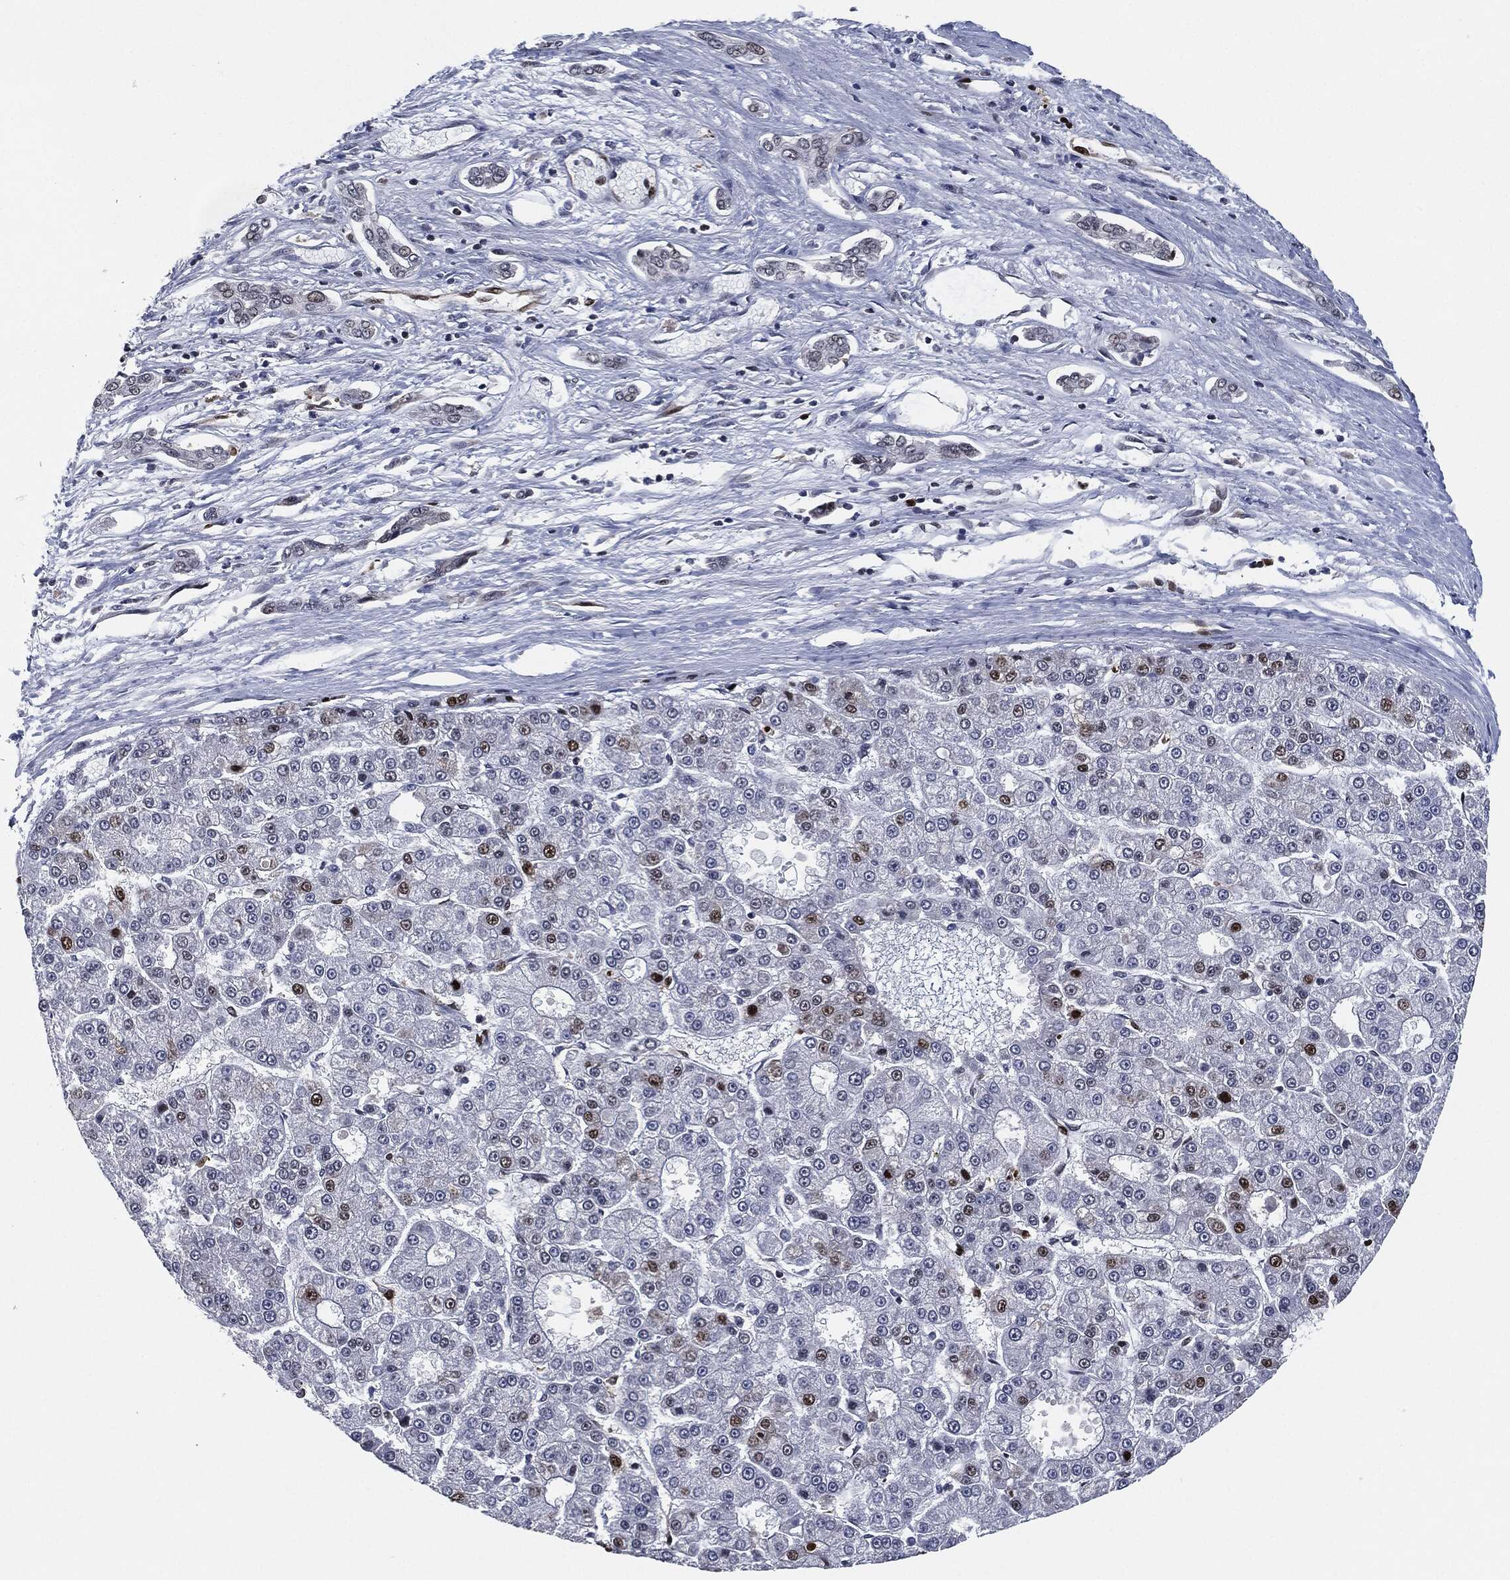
{"staining": {"intensity": "strong", "quantity": "<25%", "location": "nuclear"}, "tissue": "liver cancer", "cell_type": "Tumor cells", "image_type": "cancer", "snomed": [{"axis": "morphology", "description": "Carcinoma, Hepatocellular, NOS"}, {"axis": "topography", "description": "Liver"}], "caption": "IHC micrograph of hepatocellular carcinoma (liver) stained for a protein (brown), which displays medium levels of strong nuclear staining in about <25% of tumor cells.", "gene": "PCNA", "patient": {"sex": "male", "age": 70}}